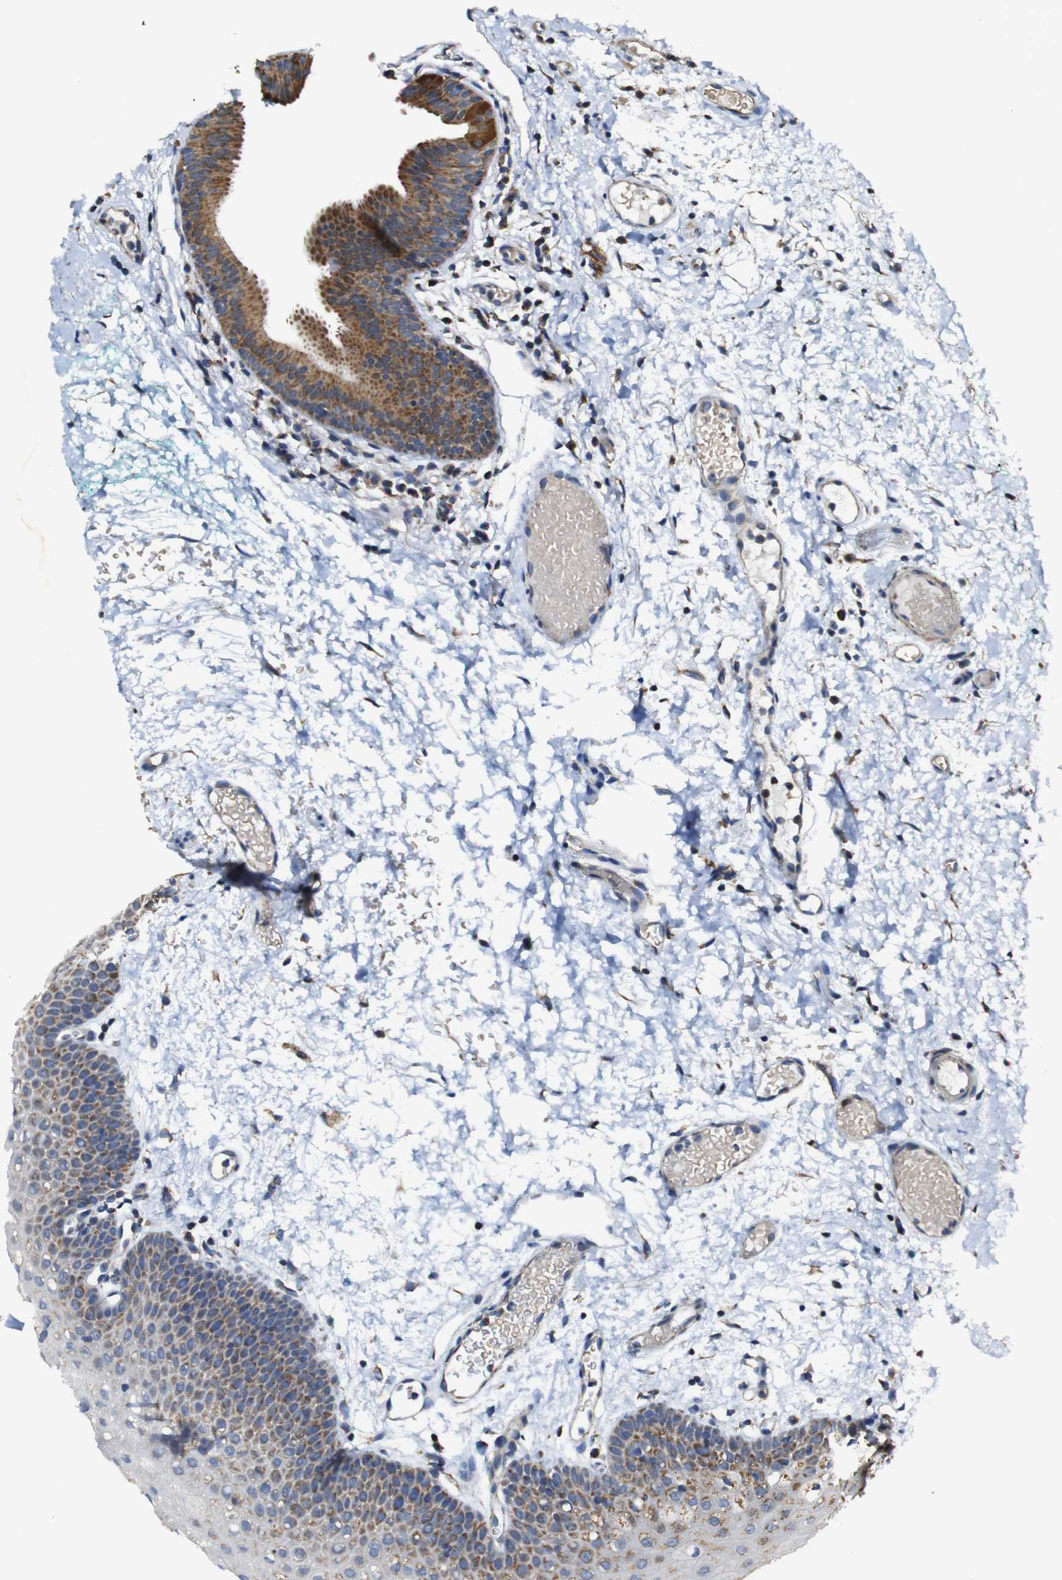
{"staining": {"intensity": "moderate", "quantity": ">75%", "location": "cytoplasmic/membranous"}, "tissue": "oral mucosa", "cell_type": "Squamous epithelial cells", "image_type": "normal", "snomed": [{"axis": "morphology", "description": "Normal tissue, NOS"}, {"axis": "morphology", "description": "Squamous cell carcinoma, NOS"}, {"axis": "topography", "description": "Oral tissue"}, {"axis": "topography", "description": "Salivary gland"}, {"axis": "topography", "description": "Head-Neck"}], "caption": "IHC staining of normal oral mucosa, which shows medium levels of moderate cytoplasmic/membranous expression in approximately >75% of squamous epithelial cells indicating moderate cytoplasmic/membranous protein positivity. The staining was performed using DAB (3,3'-diaminobenzidine) (brown) for protein detection and nuclei were counterstained in hematoxylin (blue).", "gene": "NR3C2", "patient": {"sex": "female", "age": 62}}